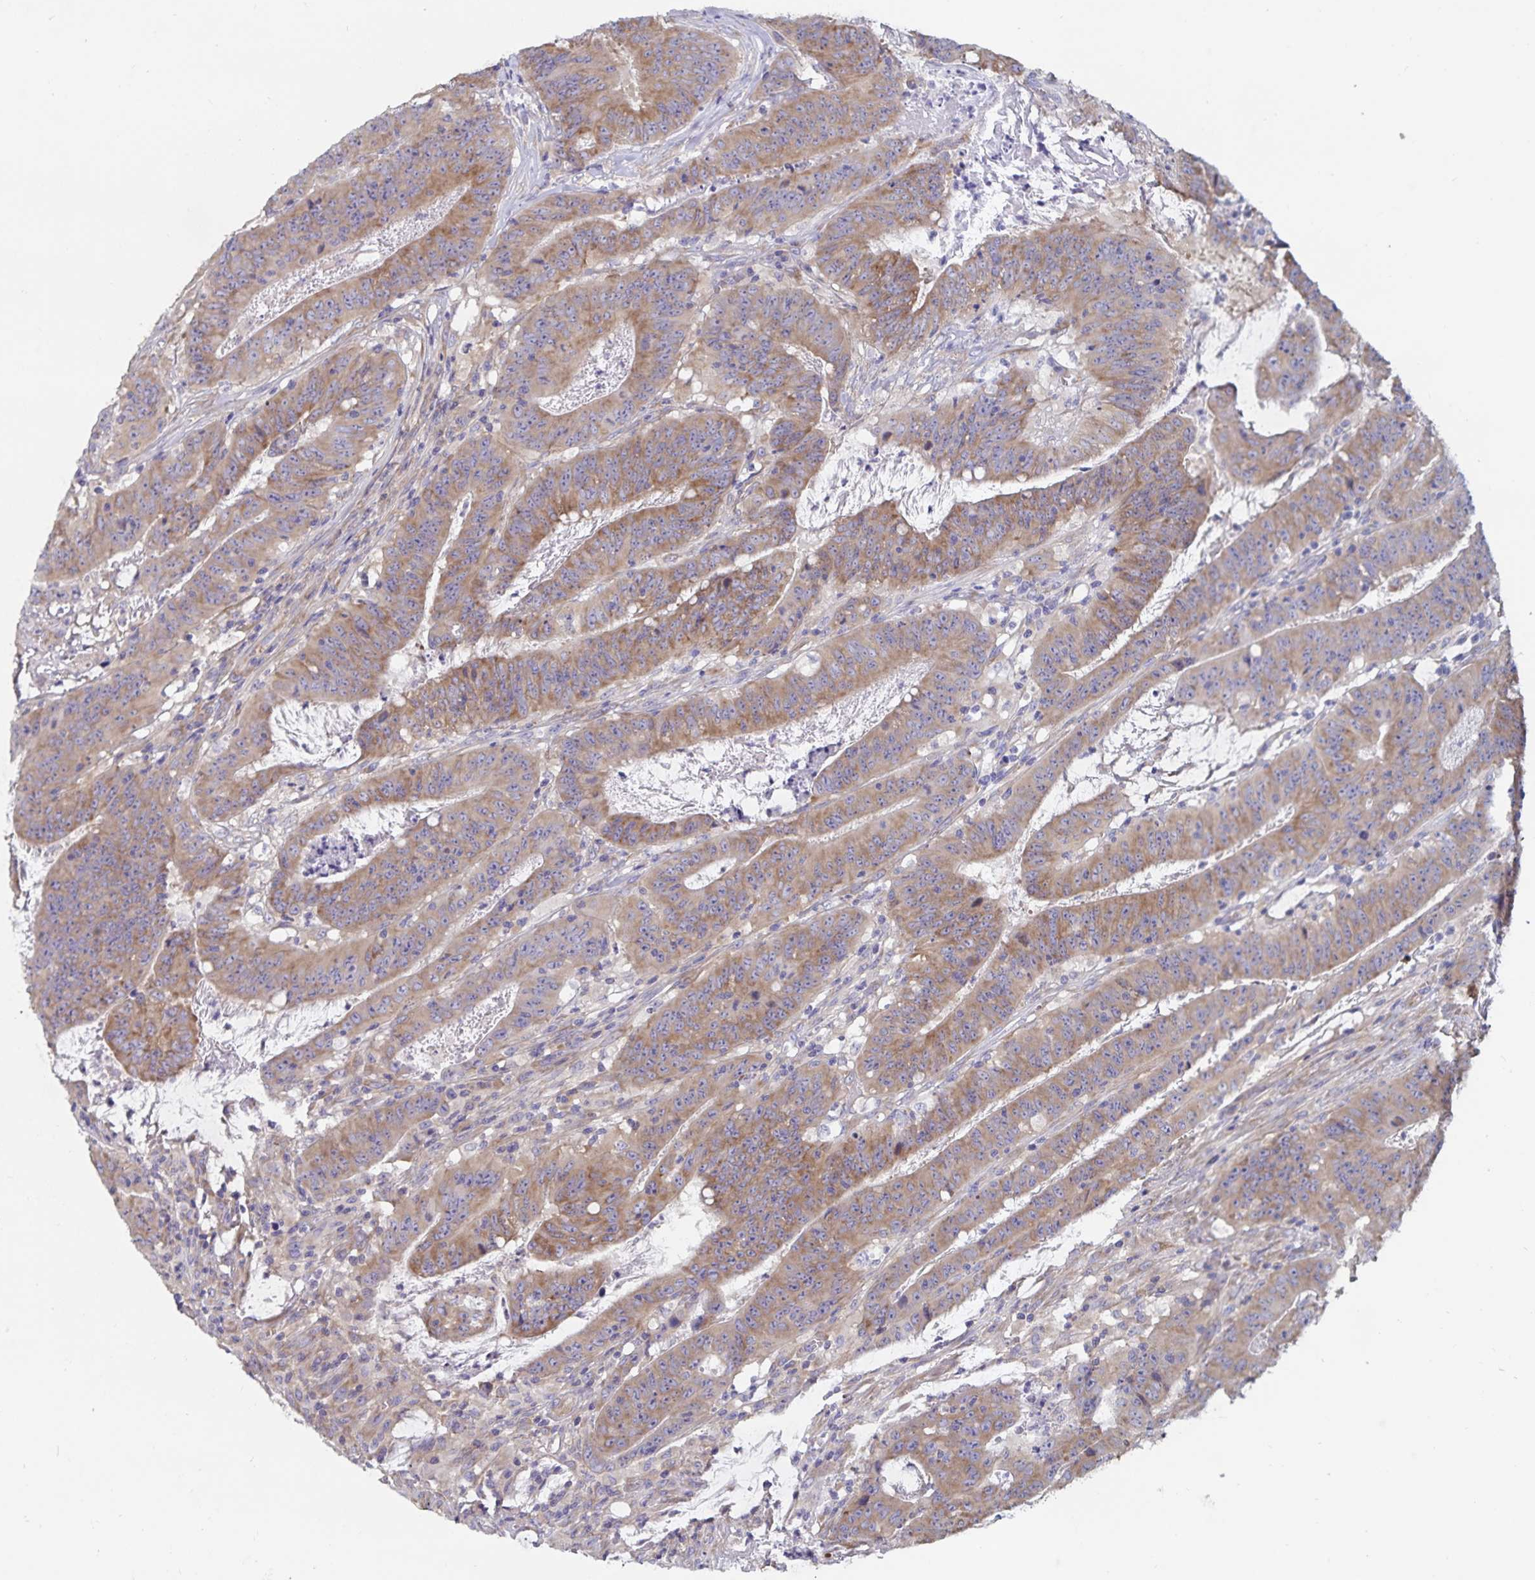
{"staining": {"intensity": "moderate", "quantity": ">75%", "location": "cytoplasmic/membranous"}, "tissue": "colorectal cancer", "cell_type": "Tumor cells", "image_type": "cancer", "snomed": [{"axis": "morphology", "description": "Adenocarcinoma, NOS"}, {"axis": "topography", "description": "Colon"}], "caption": "Colorectal cancer tissue shows moderate cytoplasmic/membranous staining in about >75% of tumor cells, visualized by immunohistochemistry.", "gene": "FAM120A", "patient": {"sex": "male", "age": 33}}